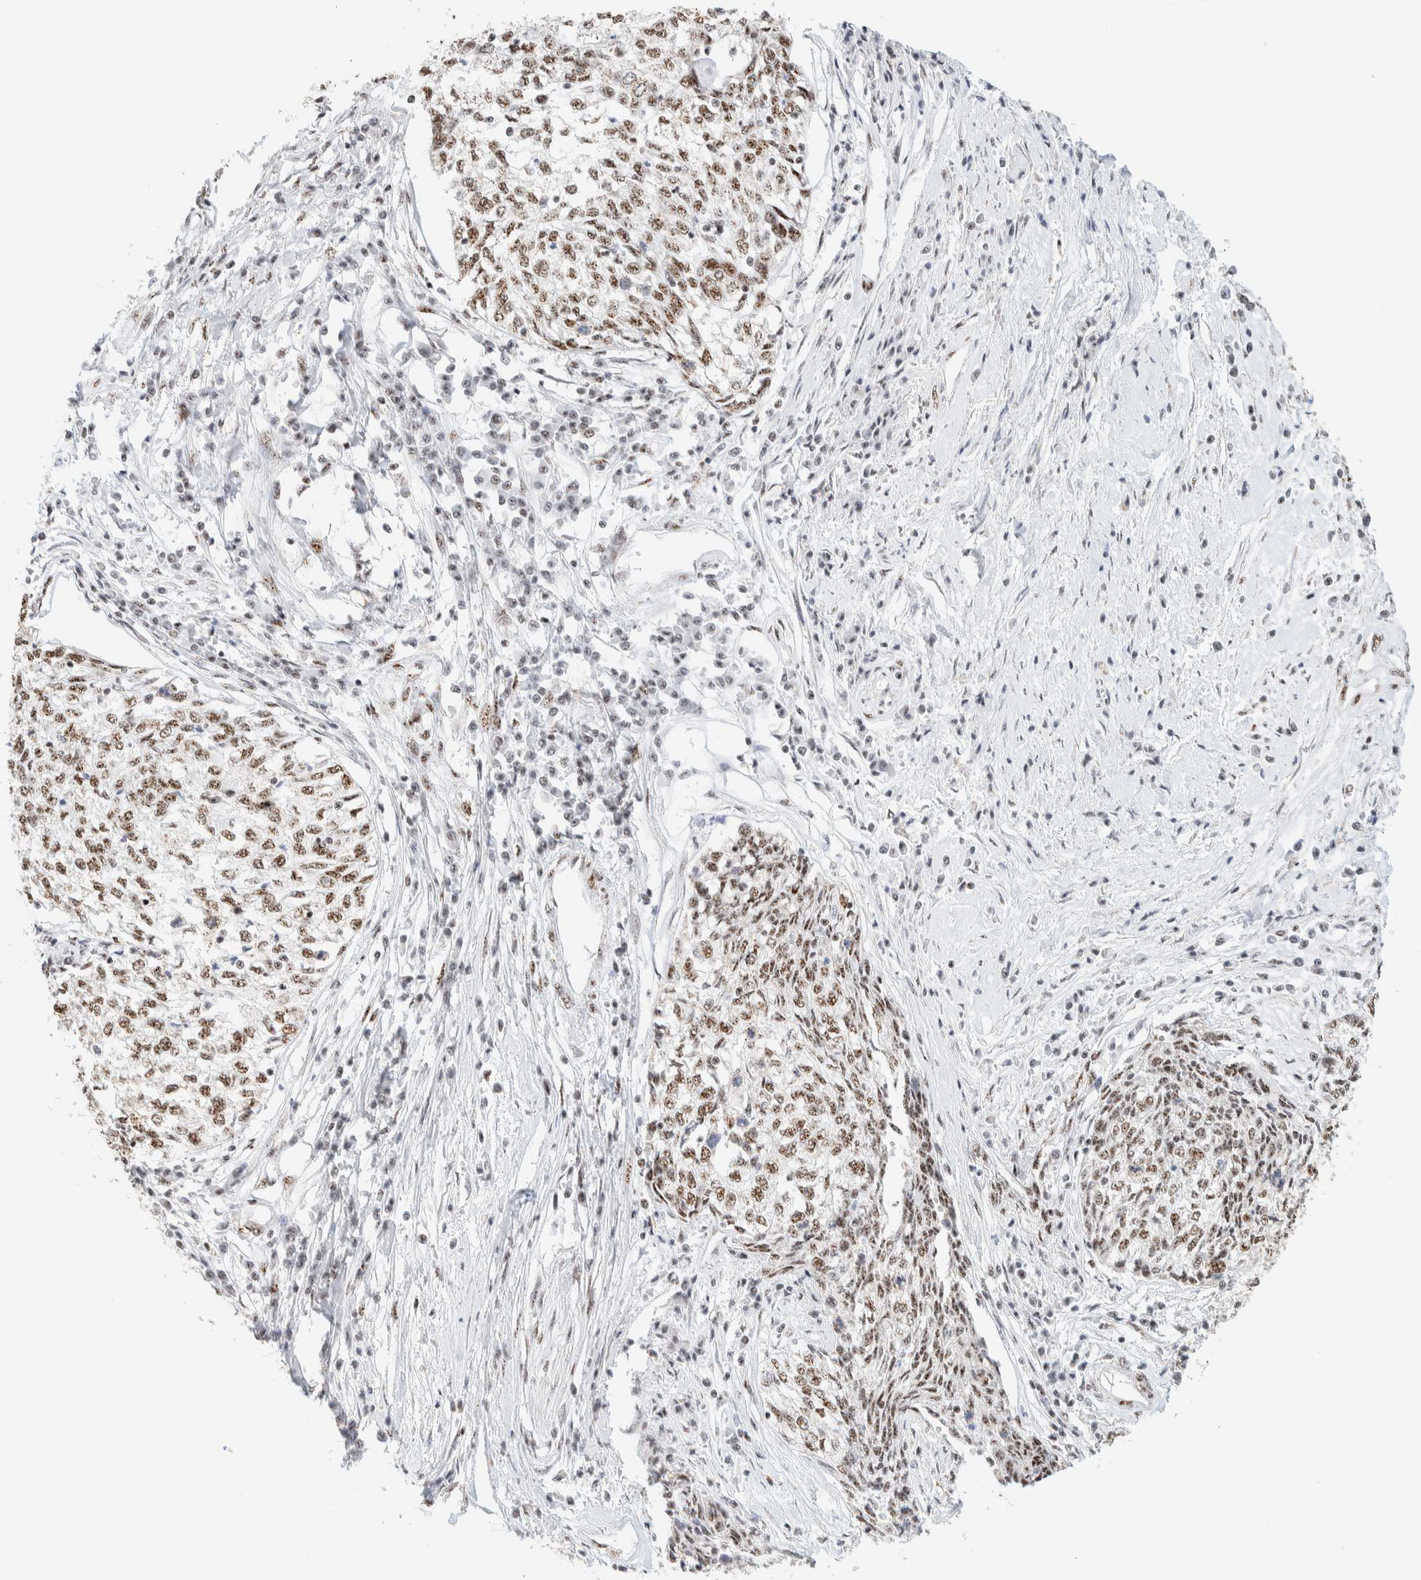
{"staining": {"intensity": "moderate", "quantity": ">75%", "location": "nuclear"}, "tissue": "cervical cancer", "cell_type": "Tumor cells", "image_type": "cancer", "snomed": [{"axis": "morphology", "description": "Squamous cell carcinoma, NOS"}, {"axis": "topography", "description": "Cervix"}], "caption": "Brown immunohistochemical staining in squamous cell carcinoma (cervical) exhibits moderate nuclear positivity in approximately >75% of tumor cells.", "gene": "SON", "patient": {"sex": "female", "age": 57}}